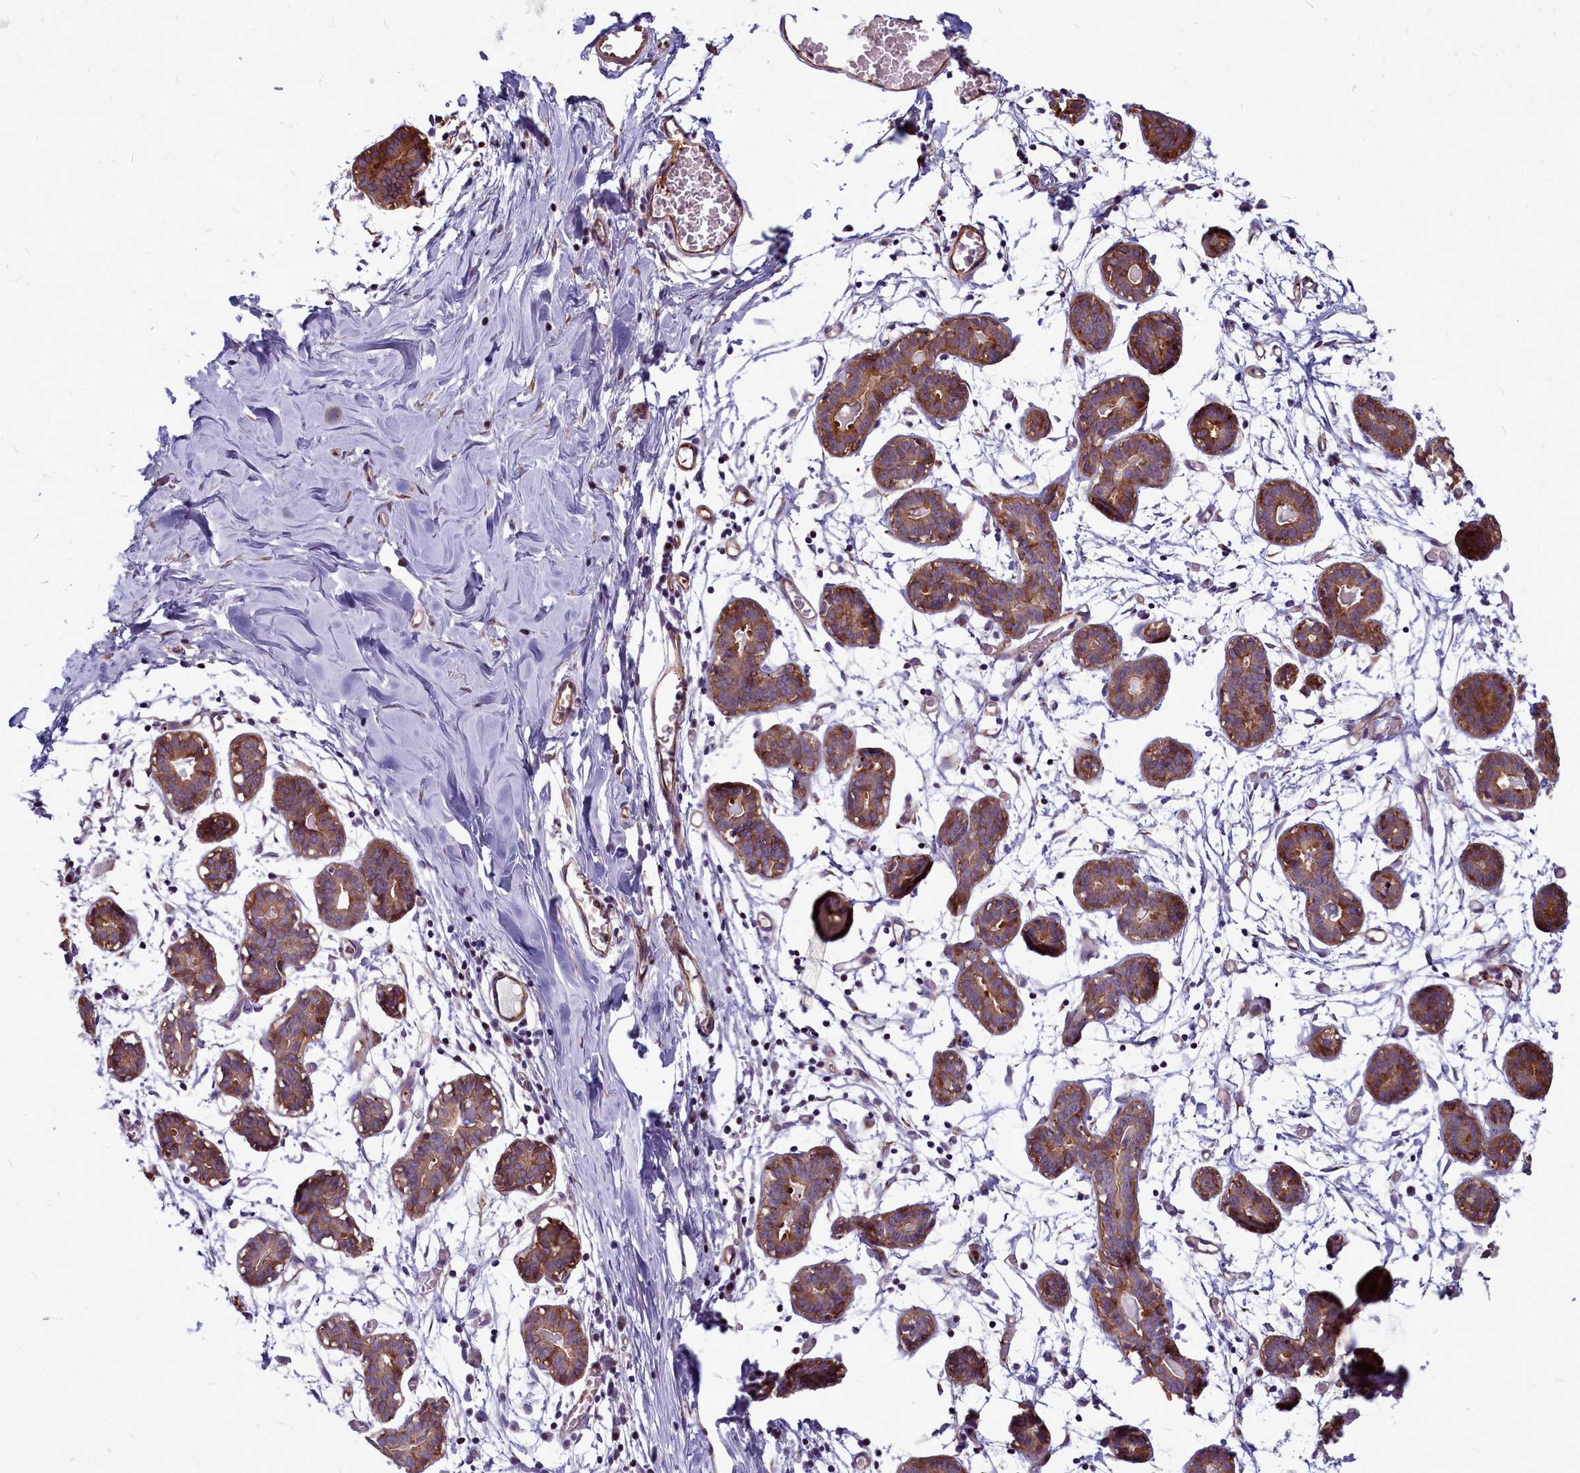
{"staining": {"intensity": "moderate", "quantity": "25%-75%", "location": "cytoplasmic/membranous"}, "tissue": "breast", "cell_type": "Glandular cells", "image_type": "normal", "snomed": [{"axis": "morphology", "description": "Normal tissue, NOS"}, {"axis": "topography", "description": "Breast"}], "caption": "IHC (DAB (3,3'-diaminobenzidine)) staining of normal breast demonstrates moderate cytoplasmic/membranous protein positivity in about 25%-75% of glandular cells.", "gene": "TTC5", "patient": {"sex": "female", "age": 27}}